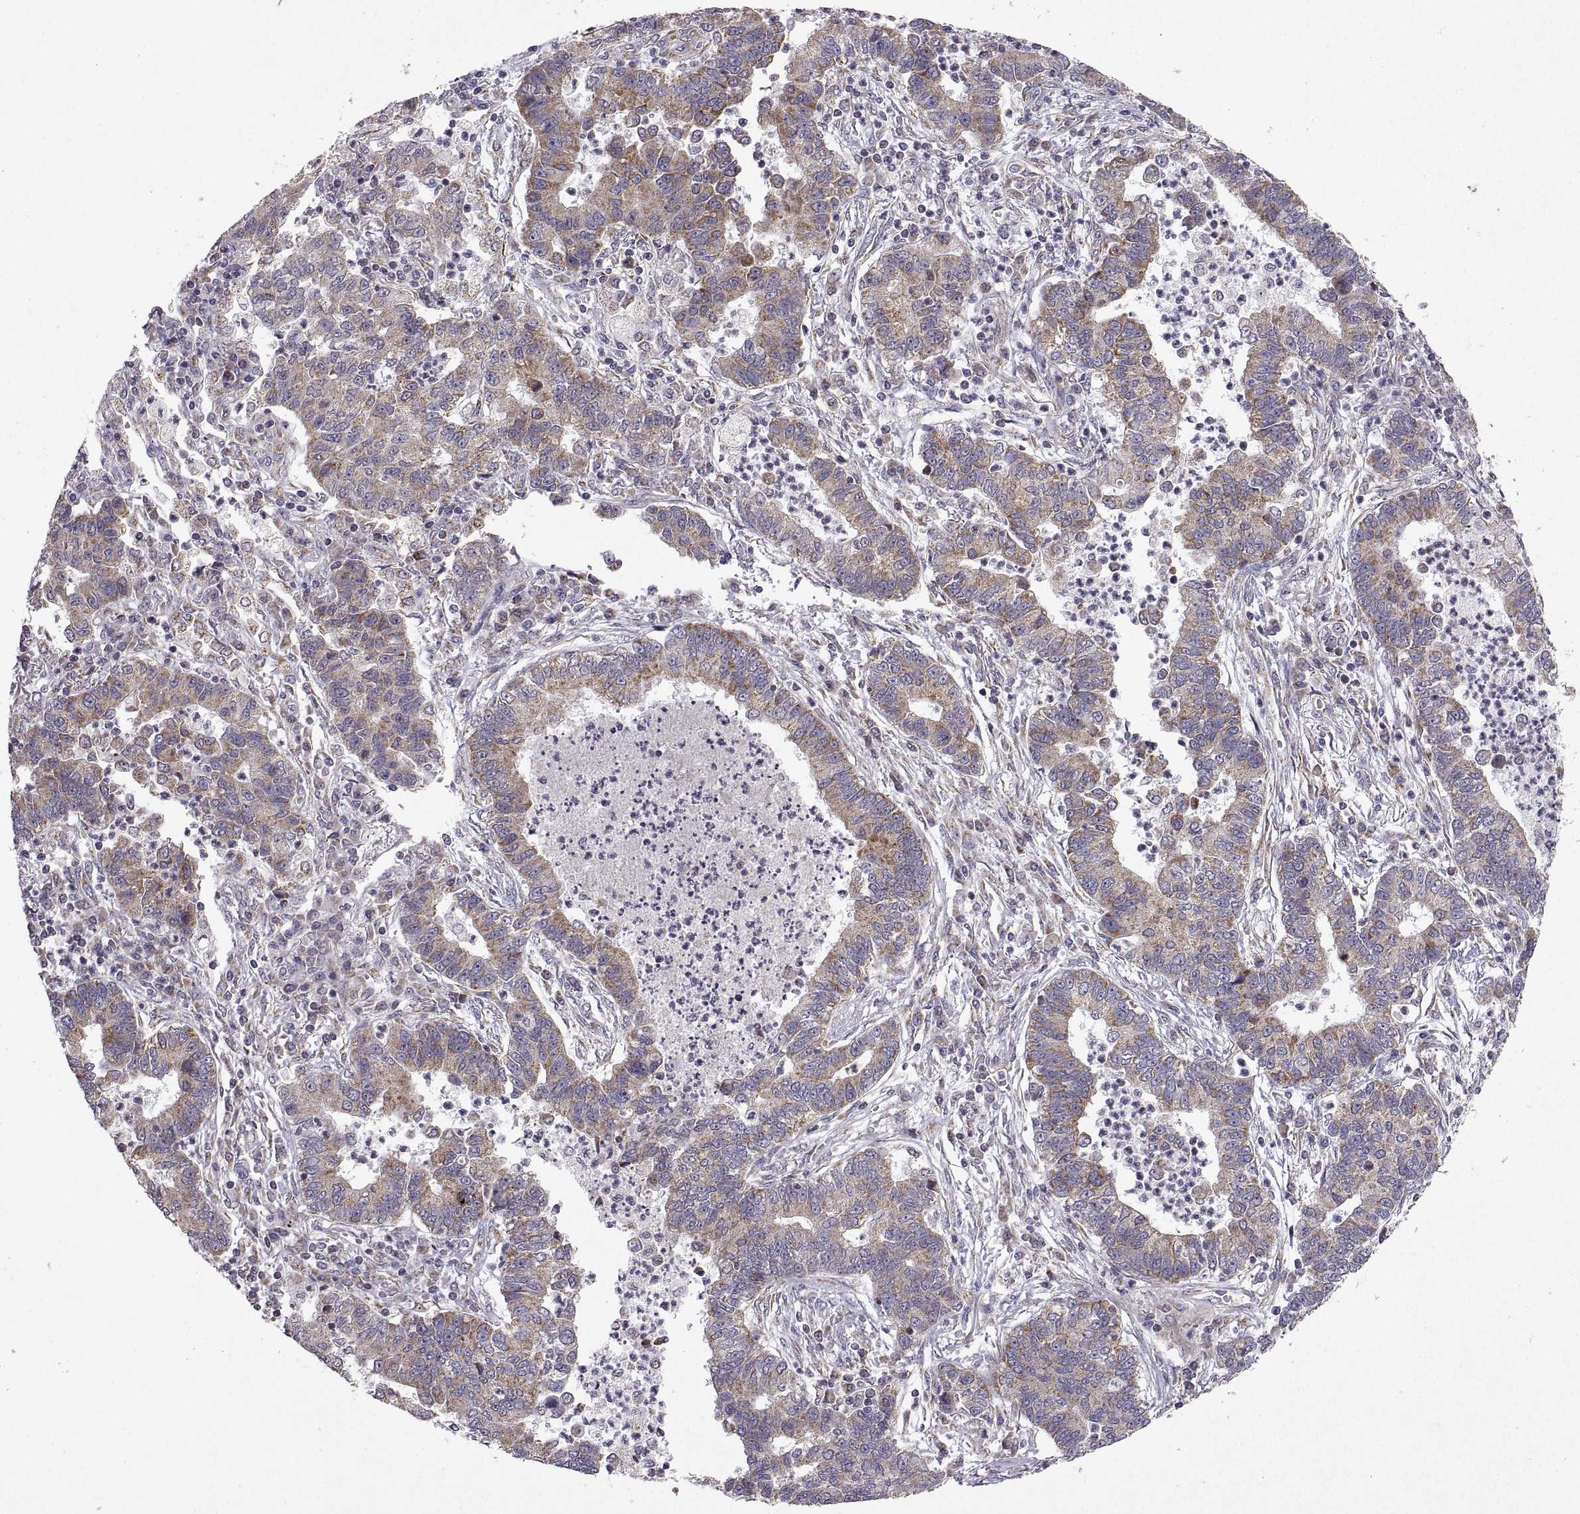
{"staining": {"intensity": "weak", "quantity": ">75%", "location": "cytoplasmic/membranous"}, "tissue": "lung cancer", "cell_type": "Tumor cells", "image_type": "cancer", "snomed": [{"axis": "morphology", "description": "Adenocarcinoma, NOS"}, {"axis": "topography", "description": "Lung"}], "caption": "Adenocarcinoma (lung) stained with a protein marker exhibits weak staining in tumor cells.", "gene": "MANBAL", "patient": {"sex": "female", "age": 57}}